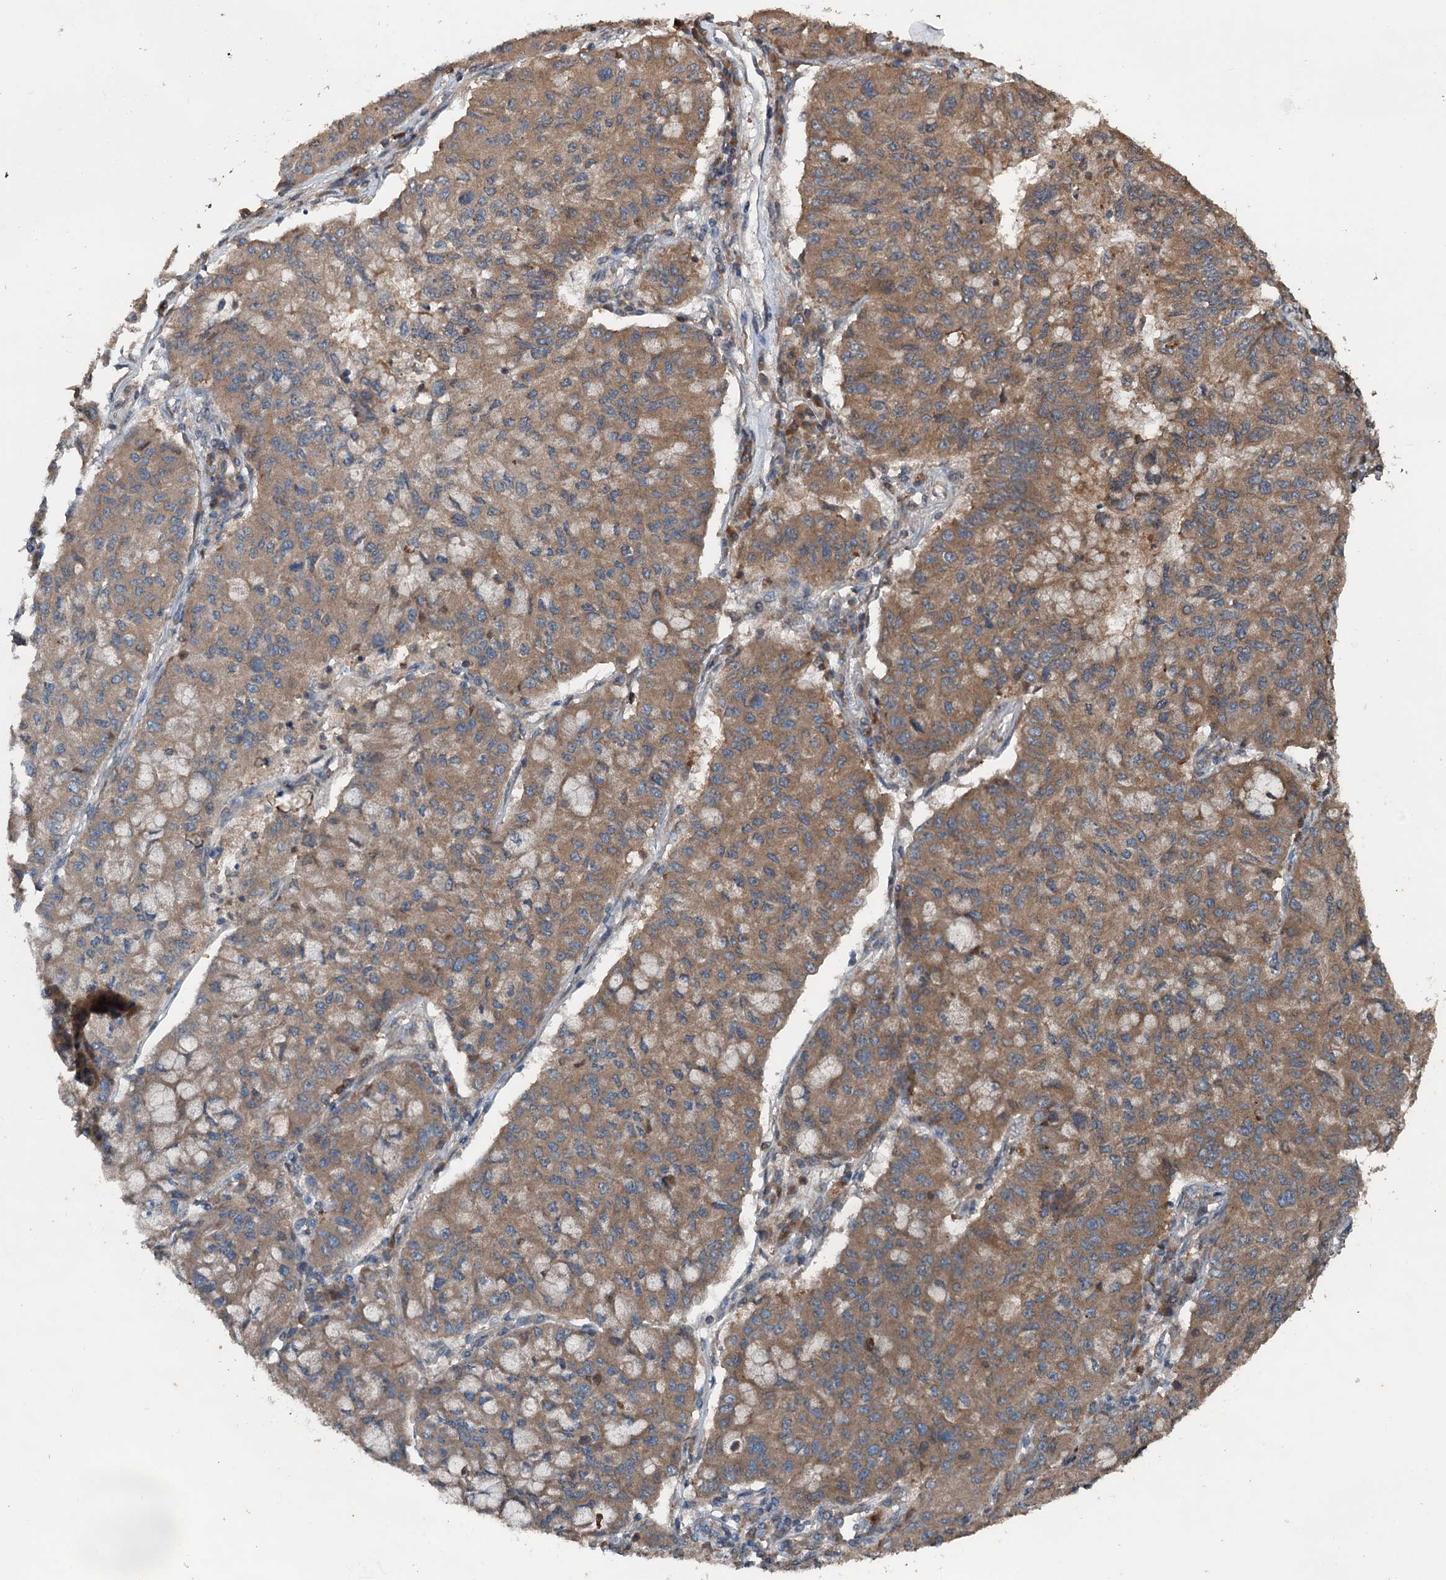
{"staining": {"intensity": "moderate", "quantity": ">75%", "location": "cytoplasmic/membranous"}, "tissue": "lung cancer", "cell_type": "Tumor cells", "image_type": "cancer", "snomed": [{"axis": "morphology", "description": "Squamous cell carcinoma, NOS"}, {"axis": "topography", "description": "Lung"}], "caption": "Protein staining of lung cancer (squamous cell carcinoma) tissue displays moderate cytoplasmic/membranous positivity in about >75% of tumor cells.", "gene": "N4BP2L2", "patient": {"sex": "male", "age": 74}}